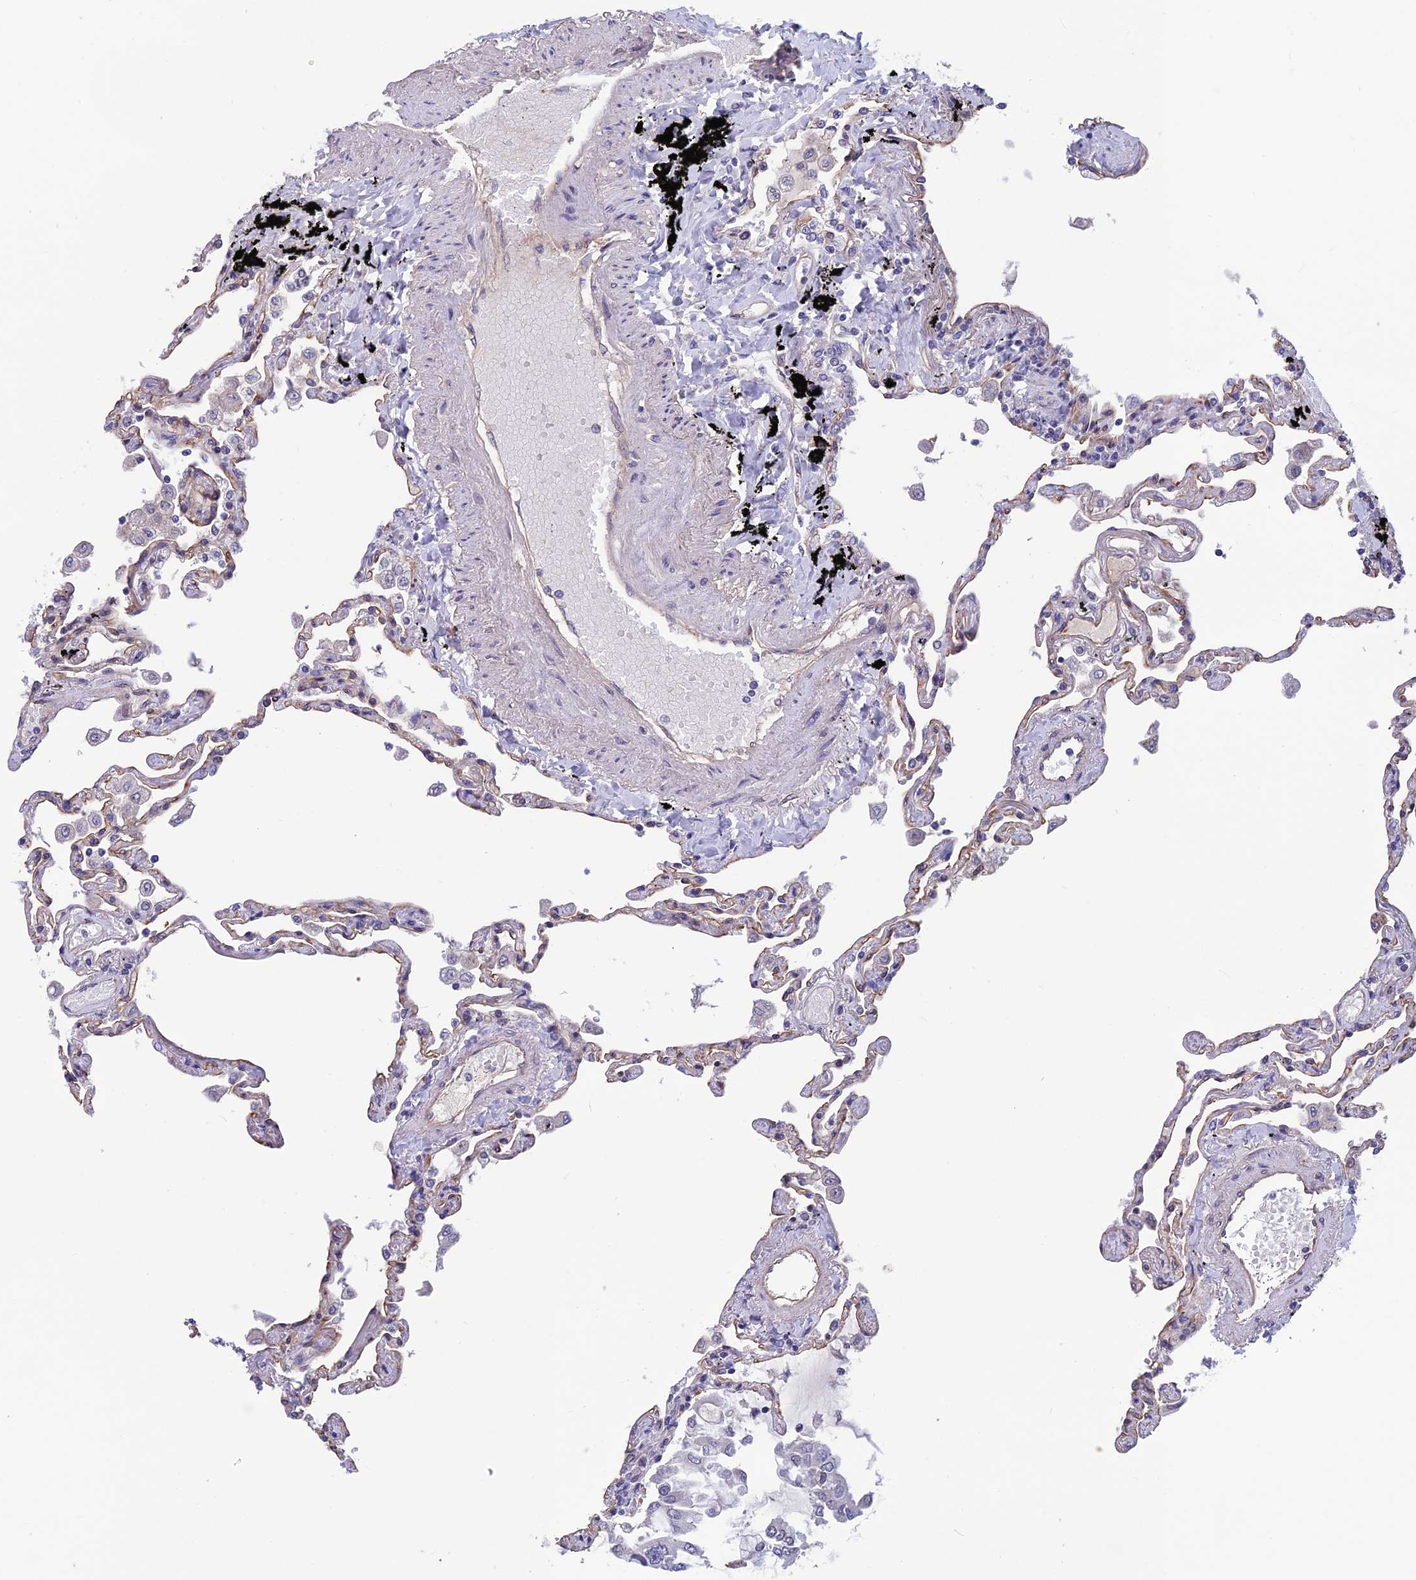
{"staining": {"intensity": "weak", "quantity": "<25%", "location": "nuclear"}, "tissue": "lung", "cell_type": "Alveolar cells", "image_type": "normal", "snomed": [{"axis": "morphology", "description": "Normal tissue, NOS"}, {"axis": "topography", "description": "Lung"}], "caption": "Immunohistochemistry (IHC) histopathology image of benign lung: human lung stained with DAB (3,3'-diaminobenzidine) exhibits no significant protein expression in alveolar cells.", "gene": "FKBPL", "patient": {"sex": "female", "age": 67}}